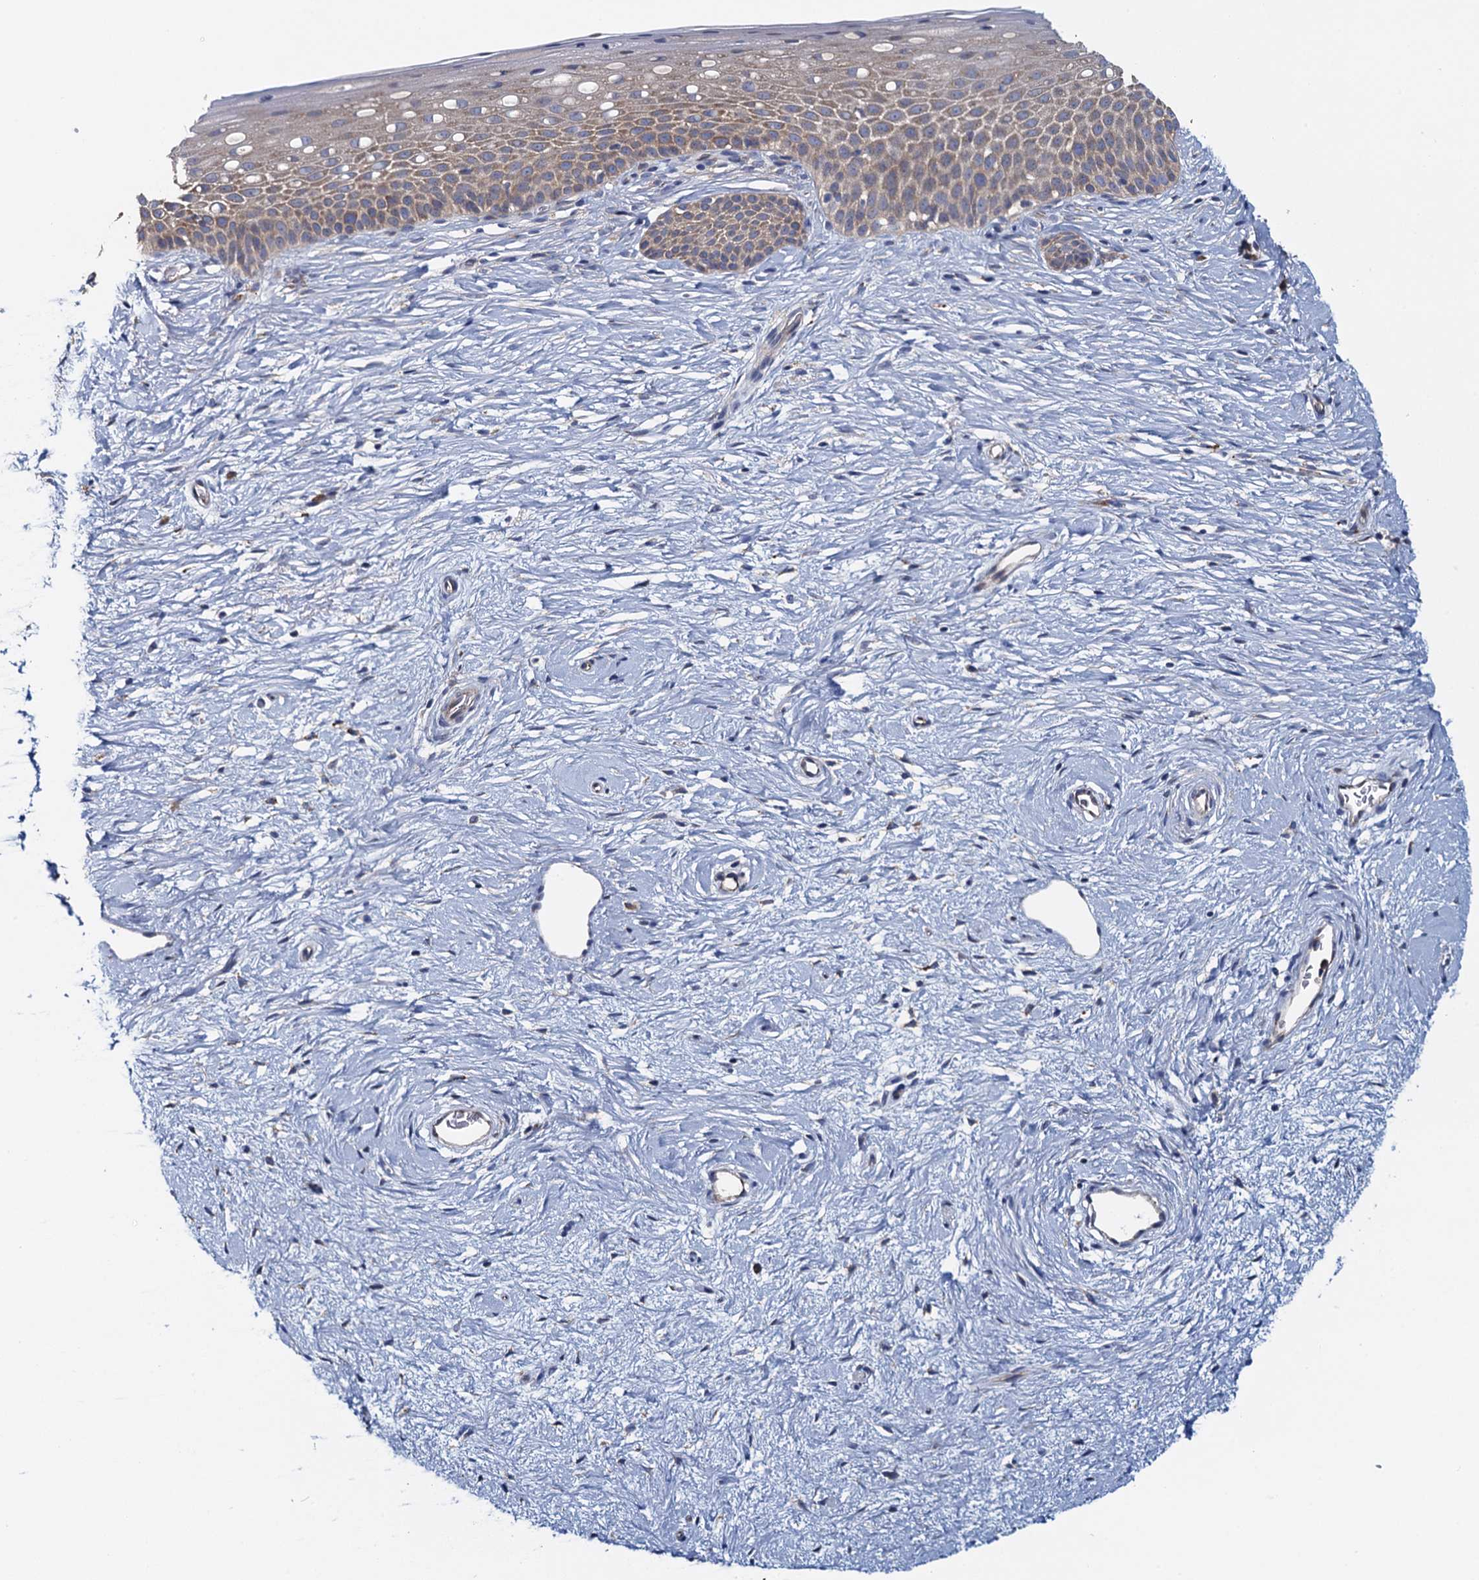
{"staining": {"intensity": "weak", "quantity": "25%-75%", "location": "cytoplasmic/membranous"}, "tissue": "cervix", "cell_type": "Glandular cells", "image_type": "normal", "snomed": [{"axis": "morphology", "description": "Normal tissue, NOS"}, {"axis": "topography", "description": "Cervix"}], "caption": "Weak cytoplasmic/membranous positivity for a protein is appreciated in about 25%-75% of glandular cells of unremarkable cervix using IHC.", "gene": "ADCY9", "patient": {"sex": "female", "age": 57}}